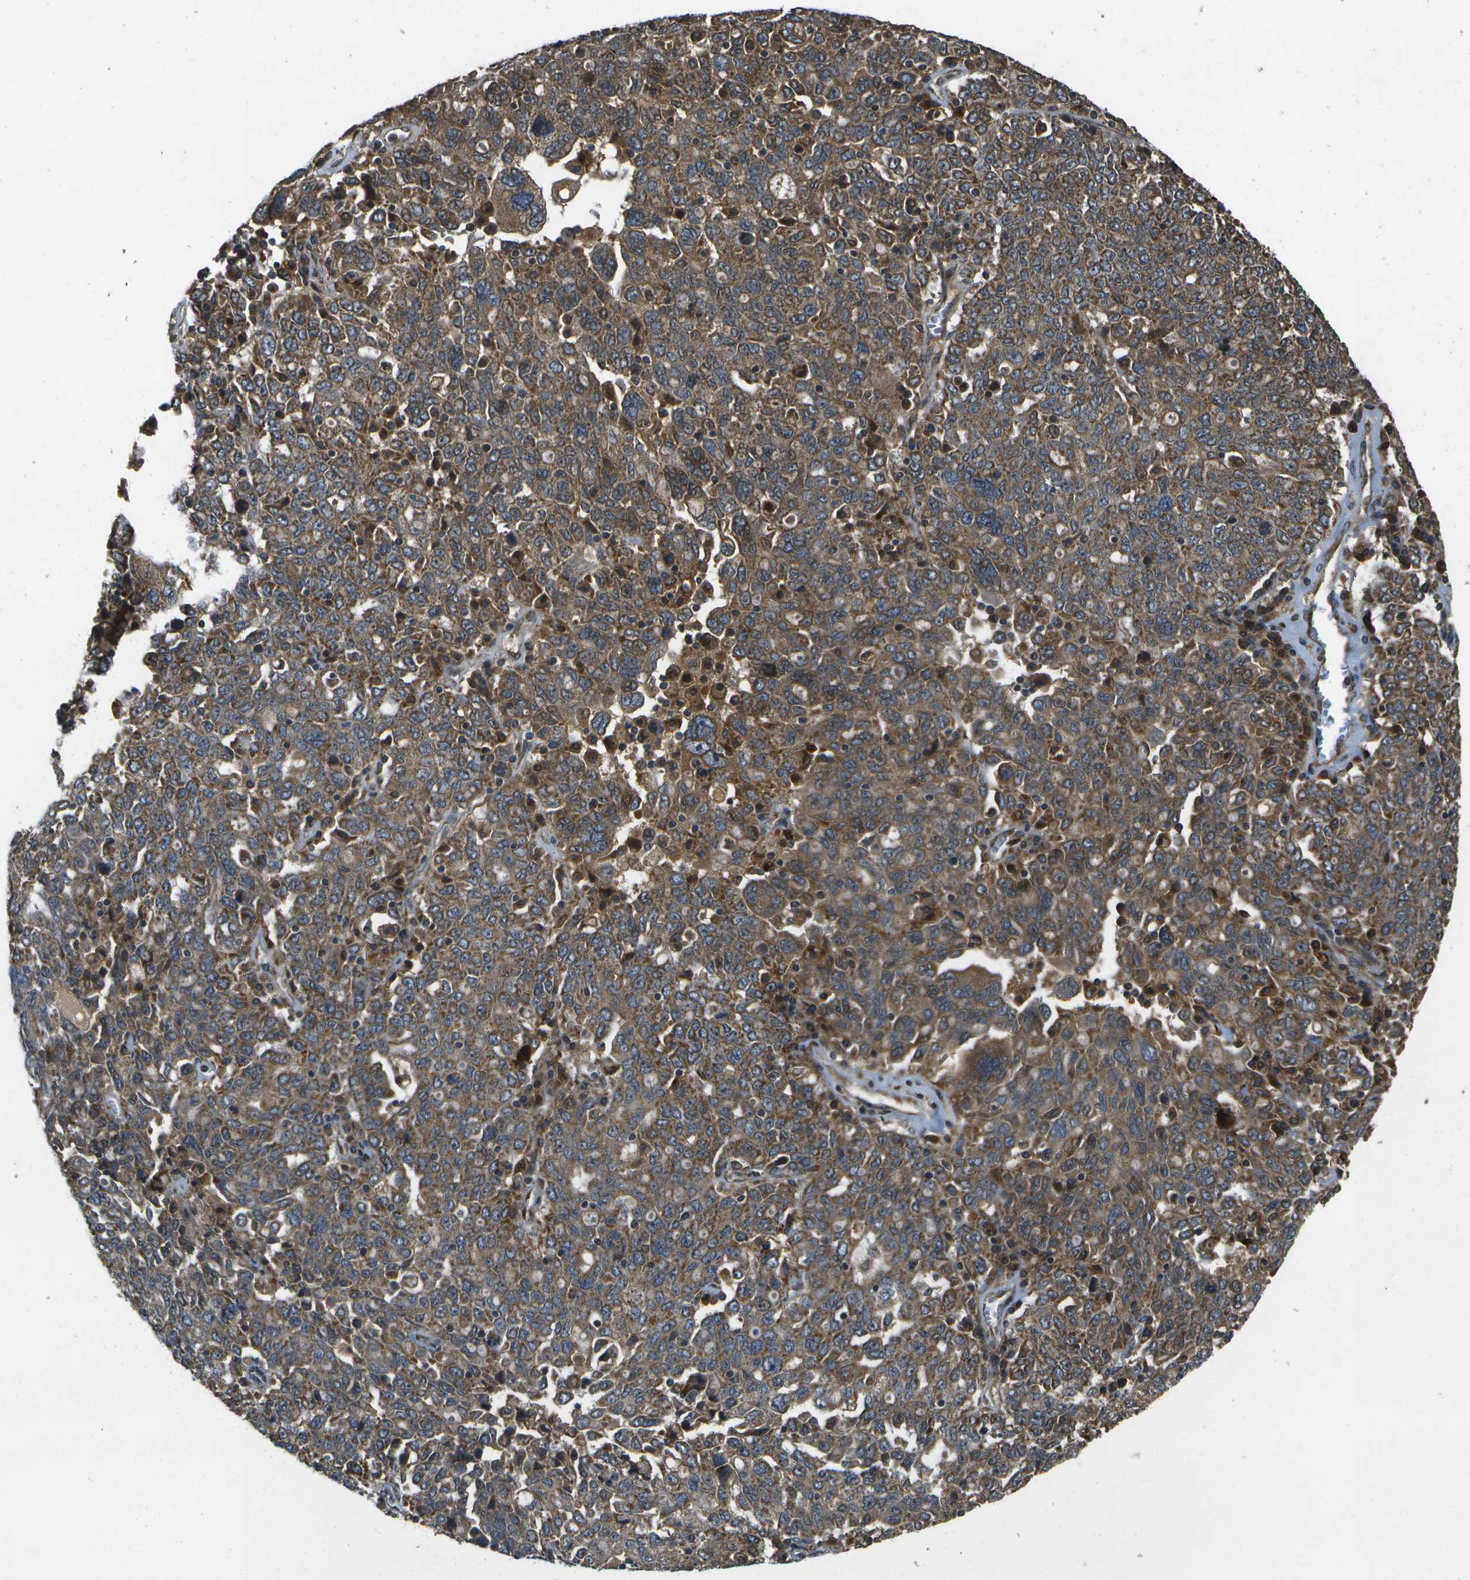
{"staining": {"intensity": "moderate", "quantity": ">75%", "location": "cytoplasmic/membranous"}, "tissue": "ovarian cancer", "cell_type": "Tumor cells", "image_type": "cancer", "snomed": [{"axis": "morphology", "description": "Carcinoma, endometroid"}, {"axis": "topography", "description": "Ovary"}], "caption": "Immunohistochemical staining of human ovarian cancer (endometroid carcinoma) displays medium levels of moderate cytoplasmic/membranous protein expression in about >75% of tumor cells.", "gene": "HFE", "patient": {"sex": "female", "age": 62}}